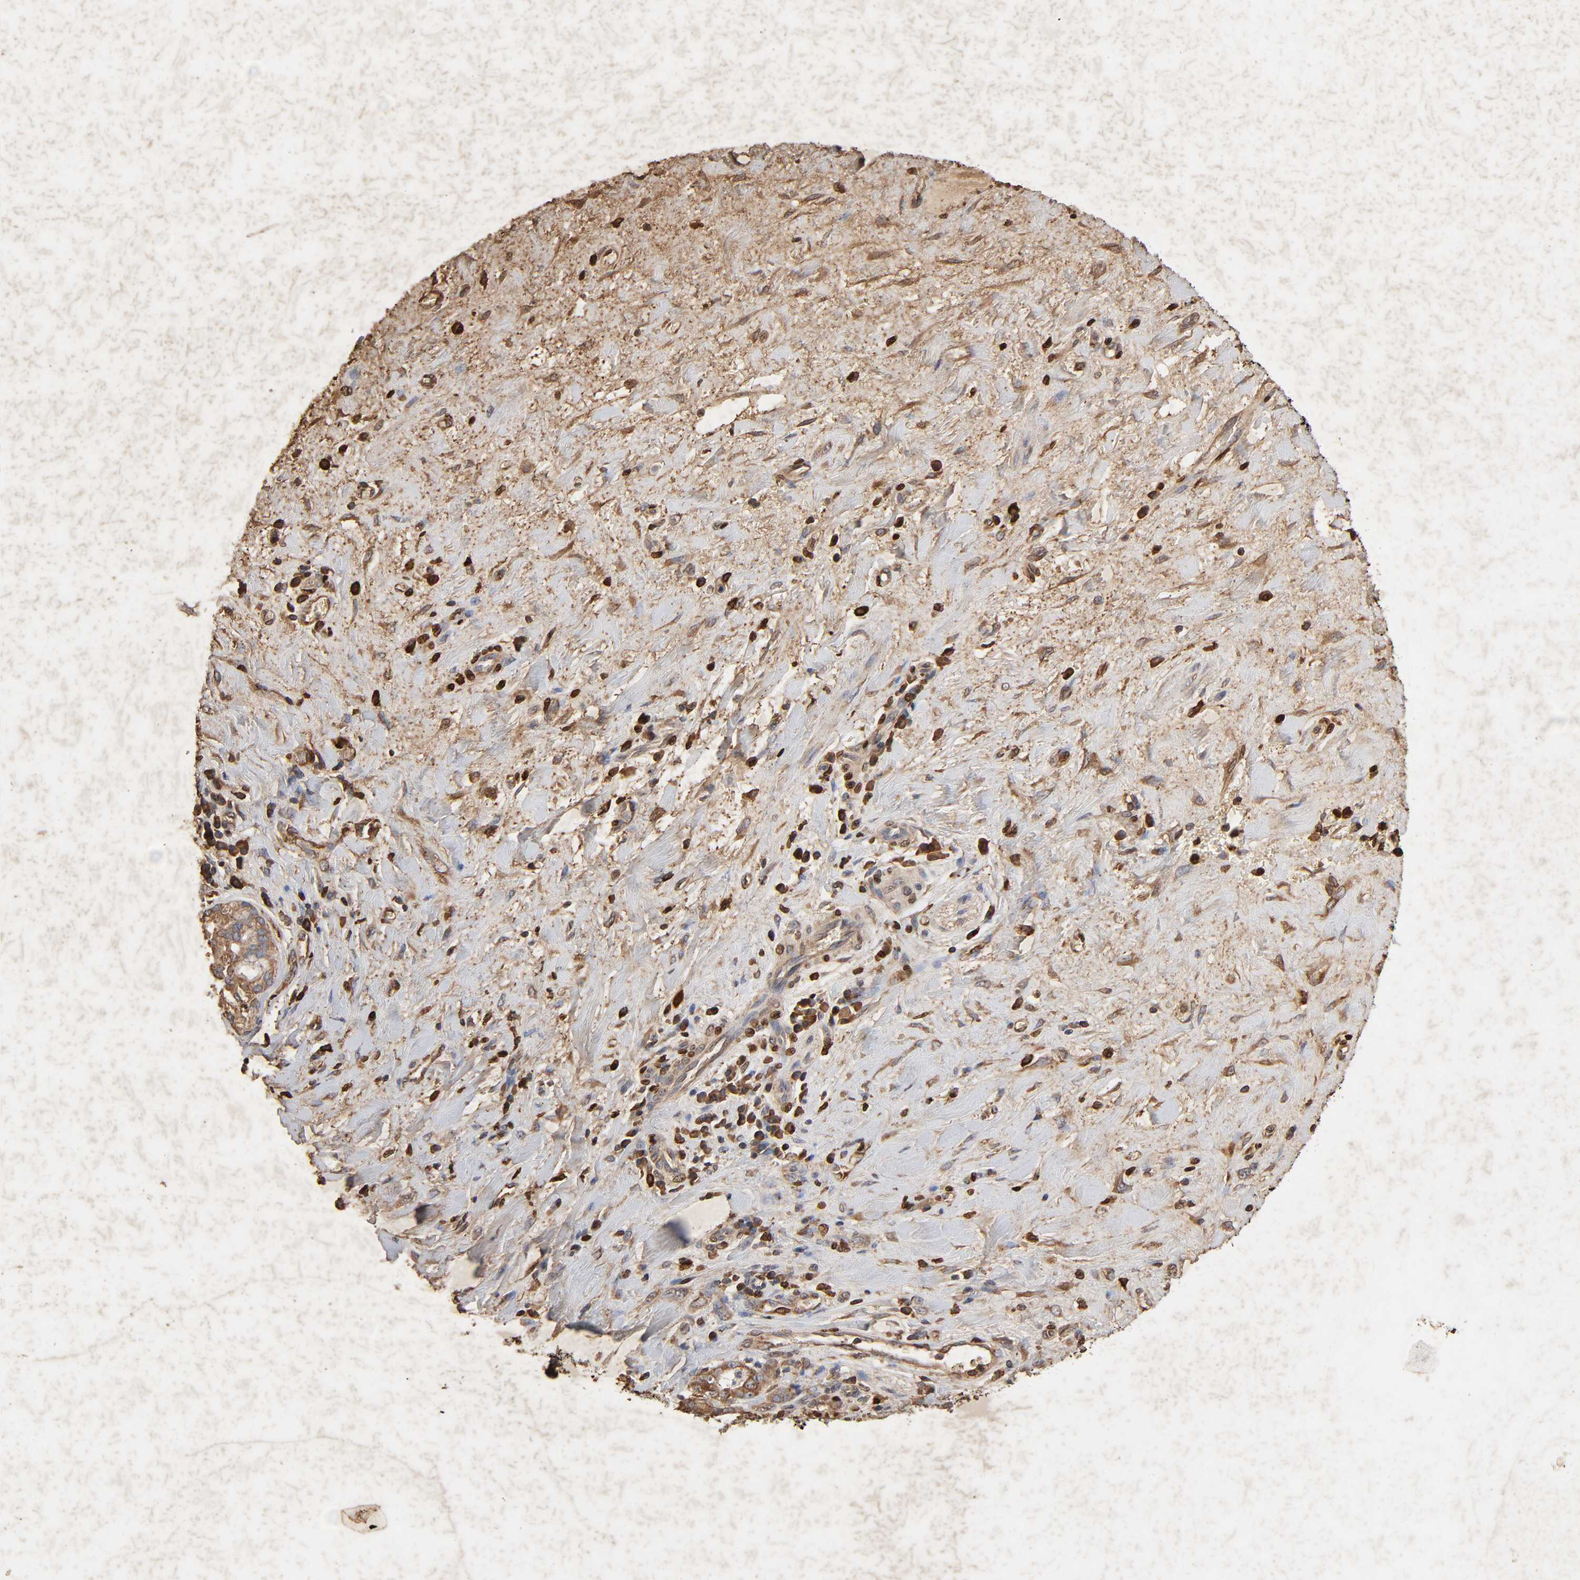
{"staining": {"intensity": "moderate", "quantity": ">75%", "location": "cytoplasmic/membranous"}, "tissue": "pancreatic cancer", "cell_type": "Tumor cells", "image_type": "cancer", "snomed": [{"axis": "morphology", "description": "Adenocarcinoma, NOS"}, {"axis": "topography", "description": "Pancreas"}], "caption": "Pancreatic cancer (adenocarcinoma) was stained to show a protein in brown. There is medium levels of moderate cytoplasmic/membranous staining in about >75% of tumor cells.", "gene": "CYCS", "patient": {"sex": "female", "age": 73}}